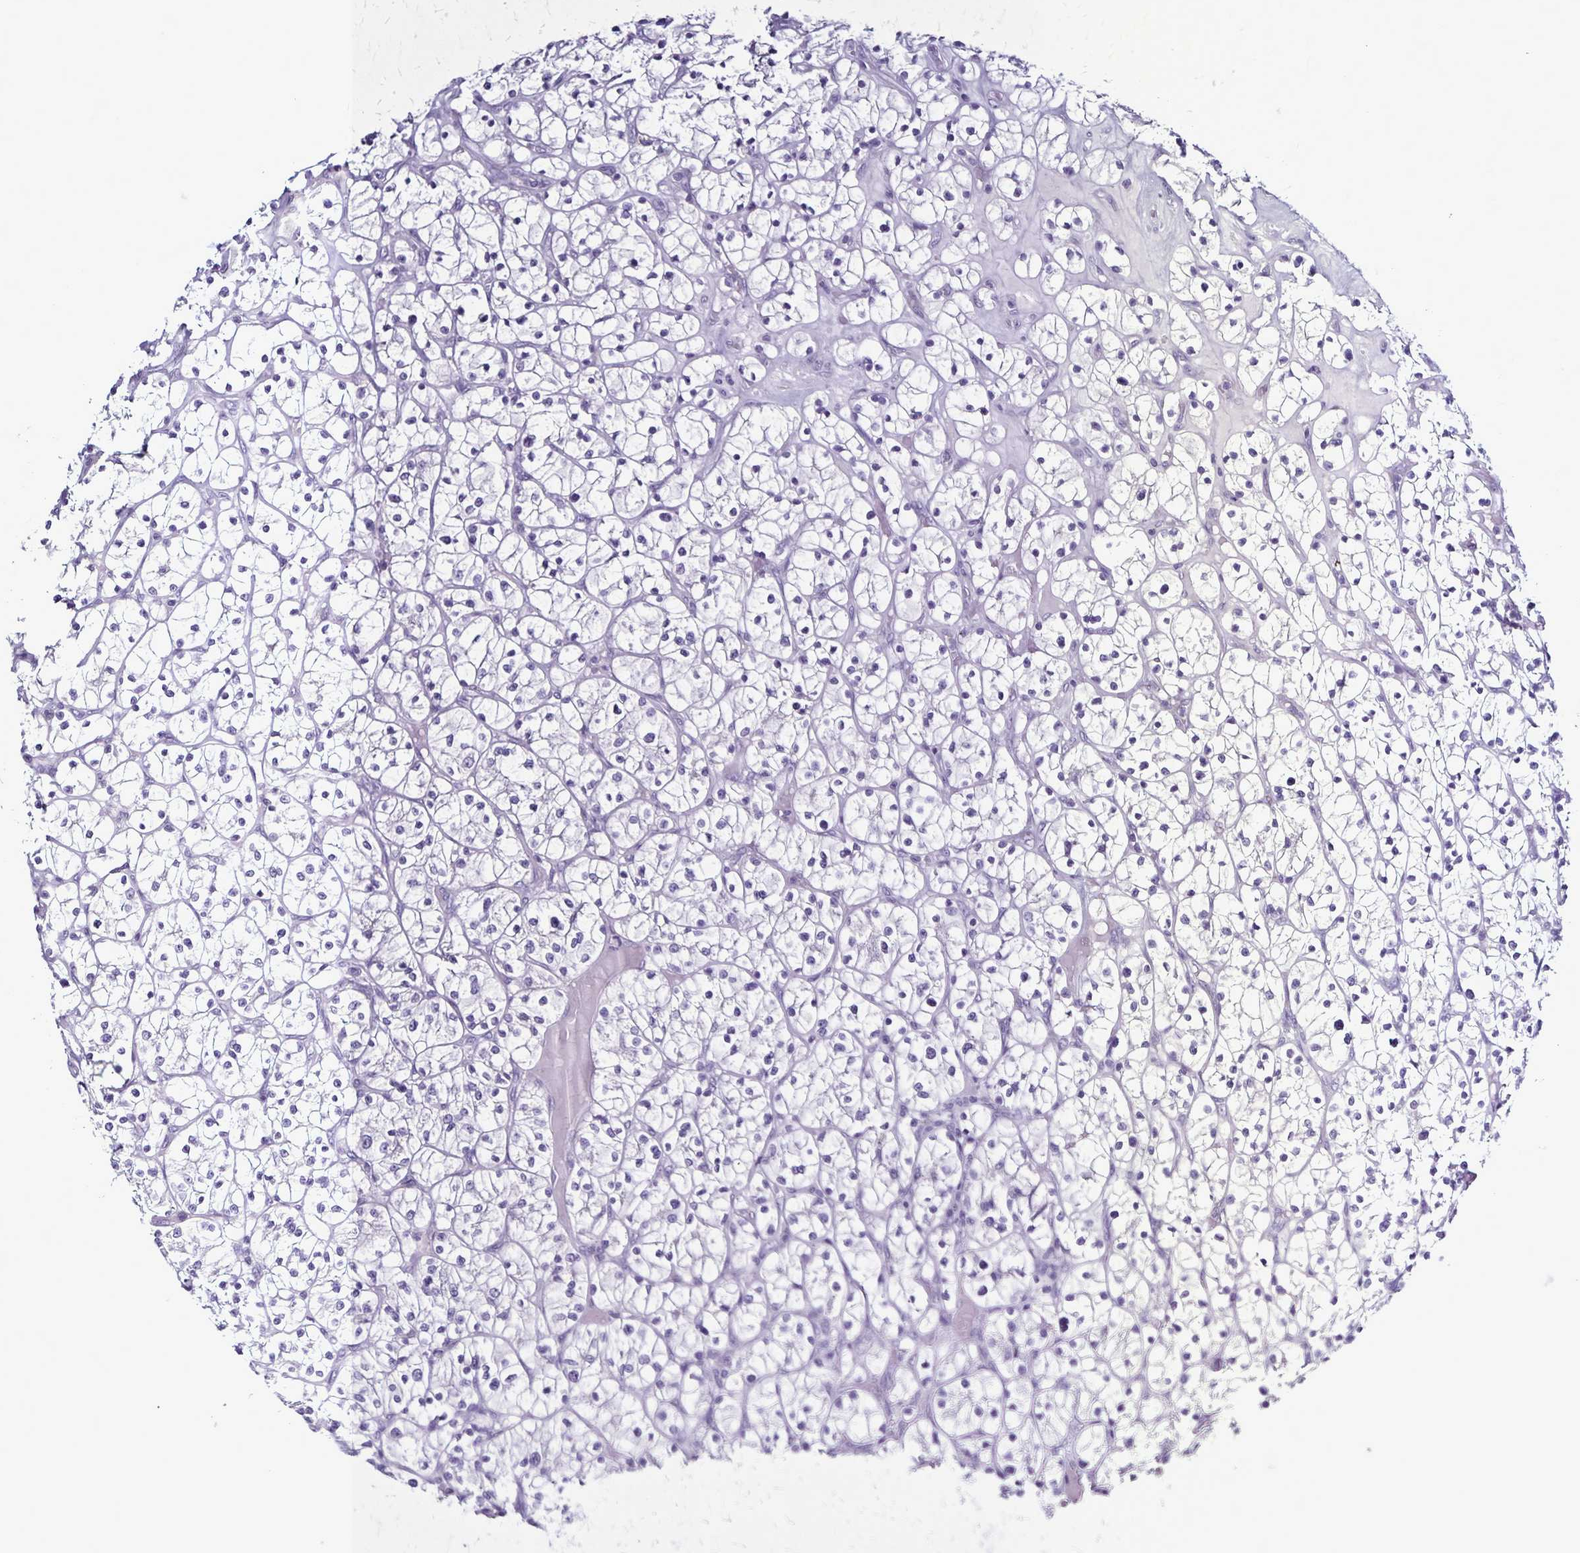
{"staining": {"intensity": "negative", "quantity": "none", "location": "none"}, "tissue": "renal cancer", "cell_type": "Tumor cells", "image_type": "cancer", "snomed": [{"axis": "morphology", "description": "Adenocarcinoma, NOS"}, {"axis": "topography", "description": "Kidney"}], "caption": "Immunohistochemistry (IHC) image of adenocarcinoma (renal) stained for a protein (brown), which exhibits no expression in tumor cells.", "gene": "PLXNA4", "patient": {"sex": "female", "age": 64}}